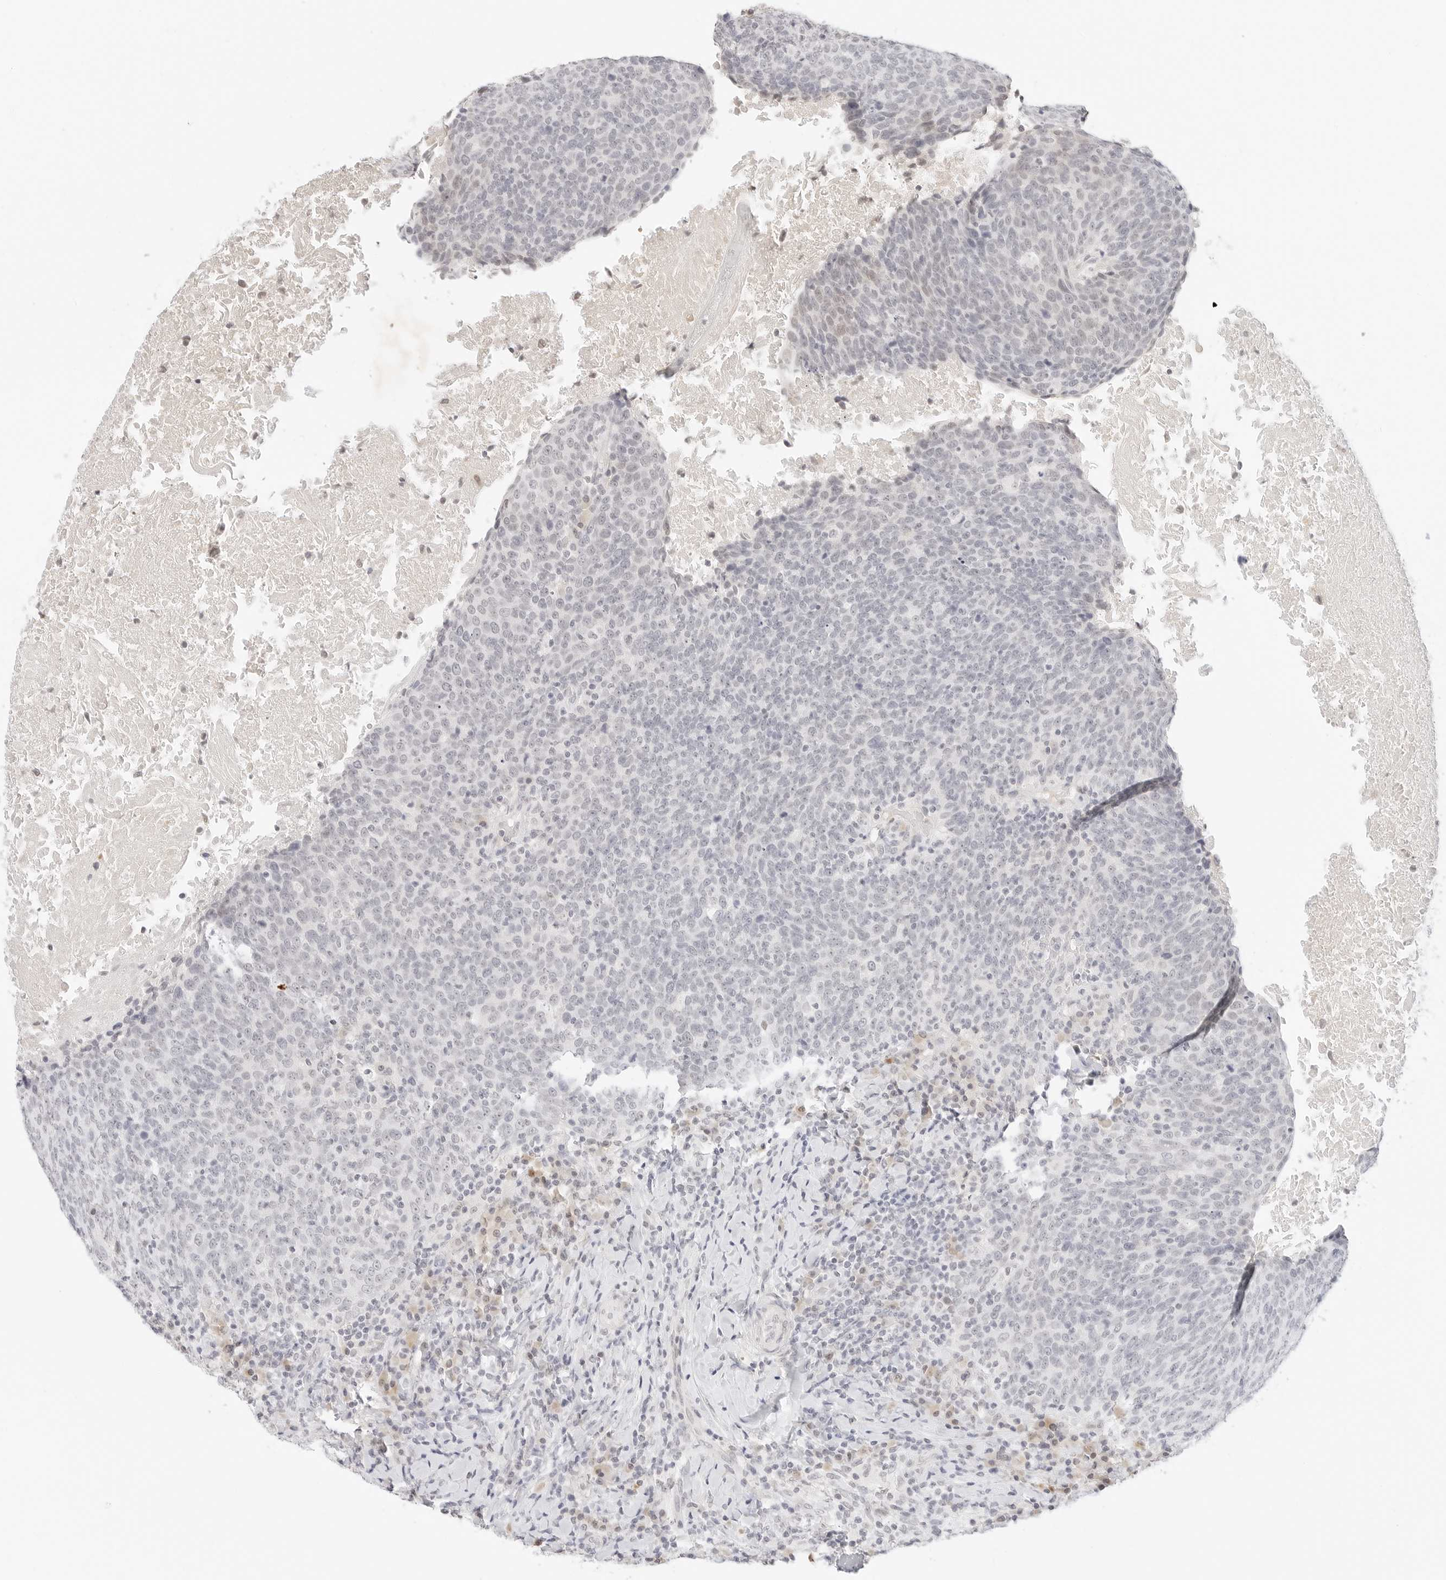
{"staining": {"intensity": "negative", "quantity": "none", "location": "none"}, "tissue": "head and neck cancer", "cell_type": "Tumor cells", "image_type": "cancer", "snomed": [{"axis": "morphology", "description": "Squamous cell carcinoma, NOS"}, {"axis": "morphology", "description": "Squamous cell carcinoma, metastatic, NOS"}, {"axis": "topography", "description": "Lymph node"}, {"axis": "topography", "description": "Head-Neck"}], "caption": "This is an IHC image of human head and neck cancer. There is no staining in tumor cells.", "gene": "XKR4", "patient": {"sex": "male", "age": 62}}